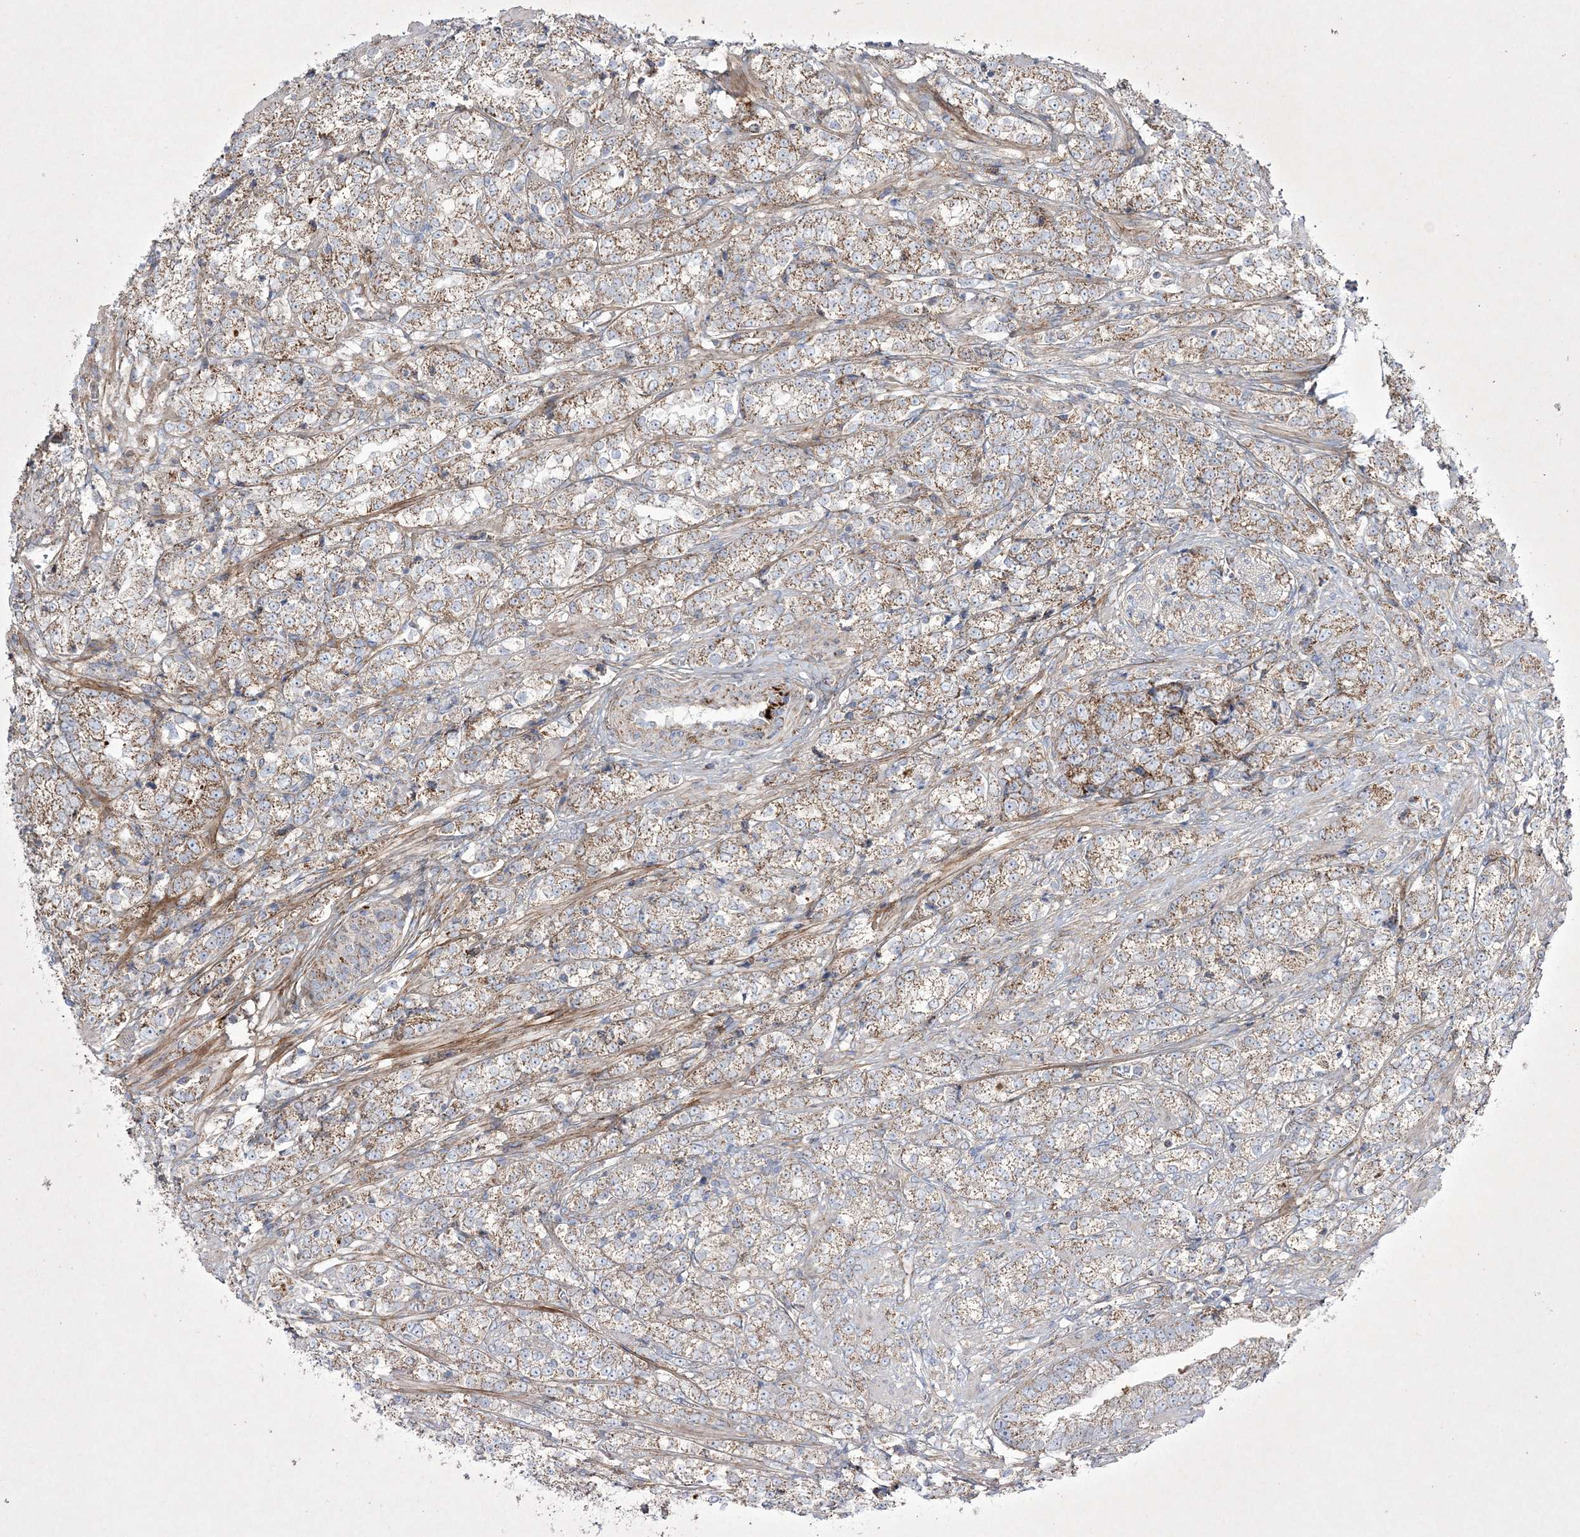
{"staining": {"intensity": "moderate", "quantity": ">75%", "location": "cytoplasmic/membranous"}, "tissue": "prostate cancer", "cell_type": "Tumor cells", "image_type": "cancer", "snomed": [{"axis": "morphology", "description": "Adenocarcinoma, High grade"}, {"axis": "topography", "description": "Prostate"}], "caption": "A high-resolution histopathology image shows IHC staining of prostate high-grade adenocarcinoma, which demonstrates moderate cytoplasmic/membranous staining in approximately >75% of tumor cells. The protein of interest is stained brown, and the nuclei are stained in blue (DAB (3,3'-diaminobenzidine) IHC with brightfield microscopy, high magnification).", "gene": "RICTOR", "patient": {"sex": "male", "age": 69}}